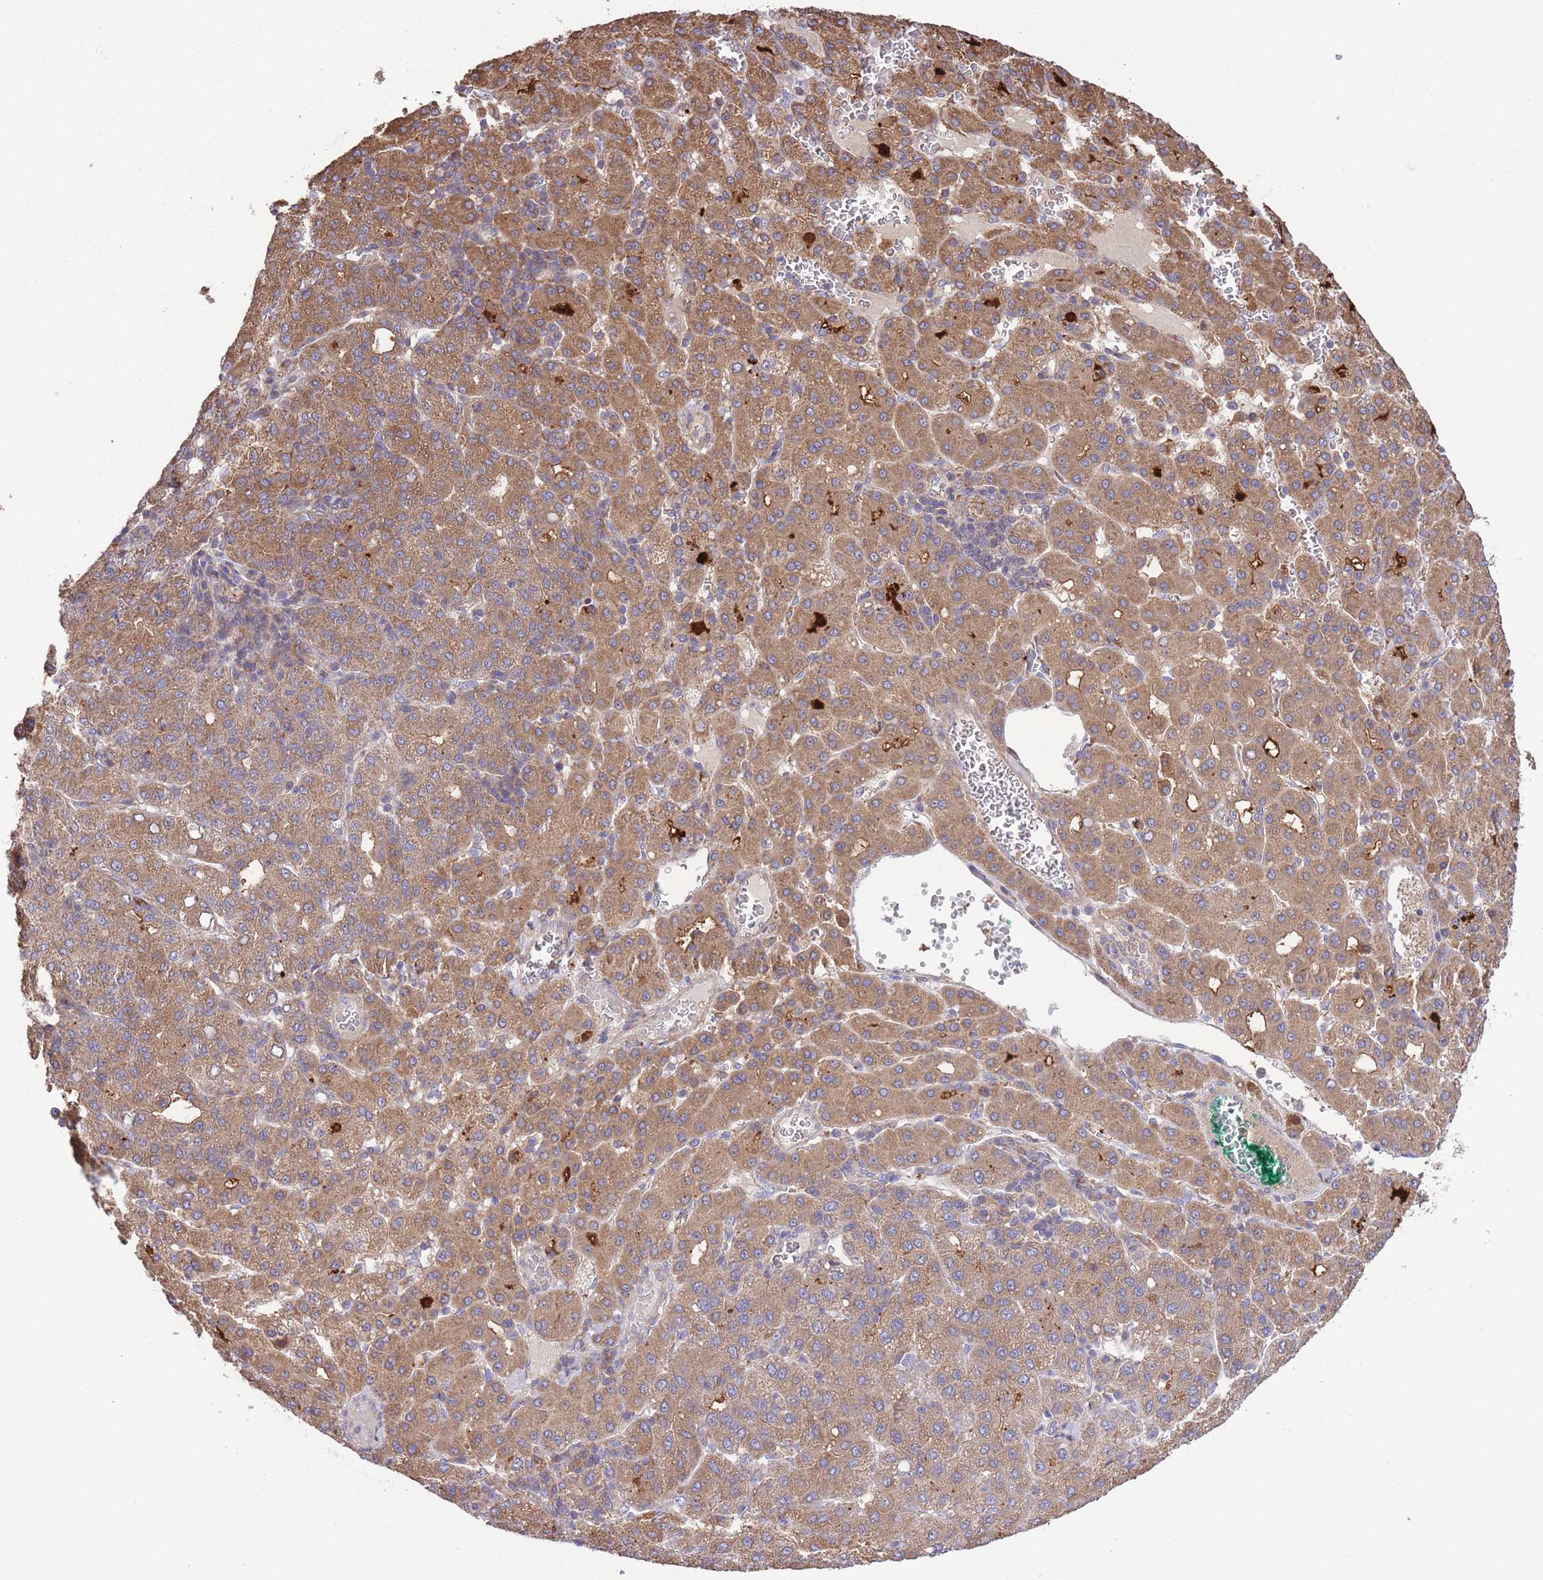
{"staining": {"intensity": "moderate", "quantity": ">75%", "location": "cytoplasmic/membranous"}, "tissue": "liver cancer", "cell_type": "Tumor cells", "image_type": "cancer", "snomed": [{"axis": "morphology", "description": "Carcinoma, Hepatocellular, NOS"}, {"axis": "topography", "description": "Liver"}], "caption": "Immunohistochemistry of liver cancer (hepatocellular carcinoma) exhibits medium levels of moderate cytoplasmic/membranous staining in about >75% of tumor cells.", "gene": "ATP13A2", "patient": {"sex": "male", "age": 65}}